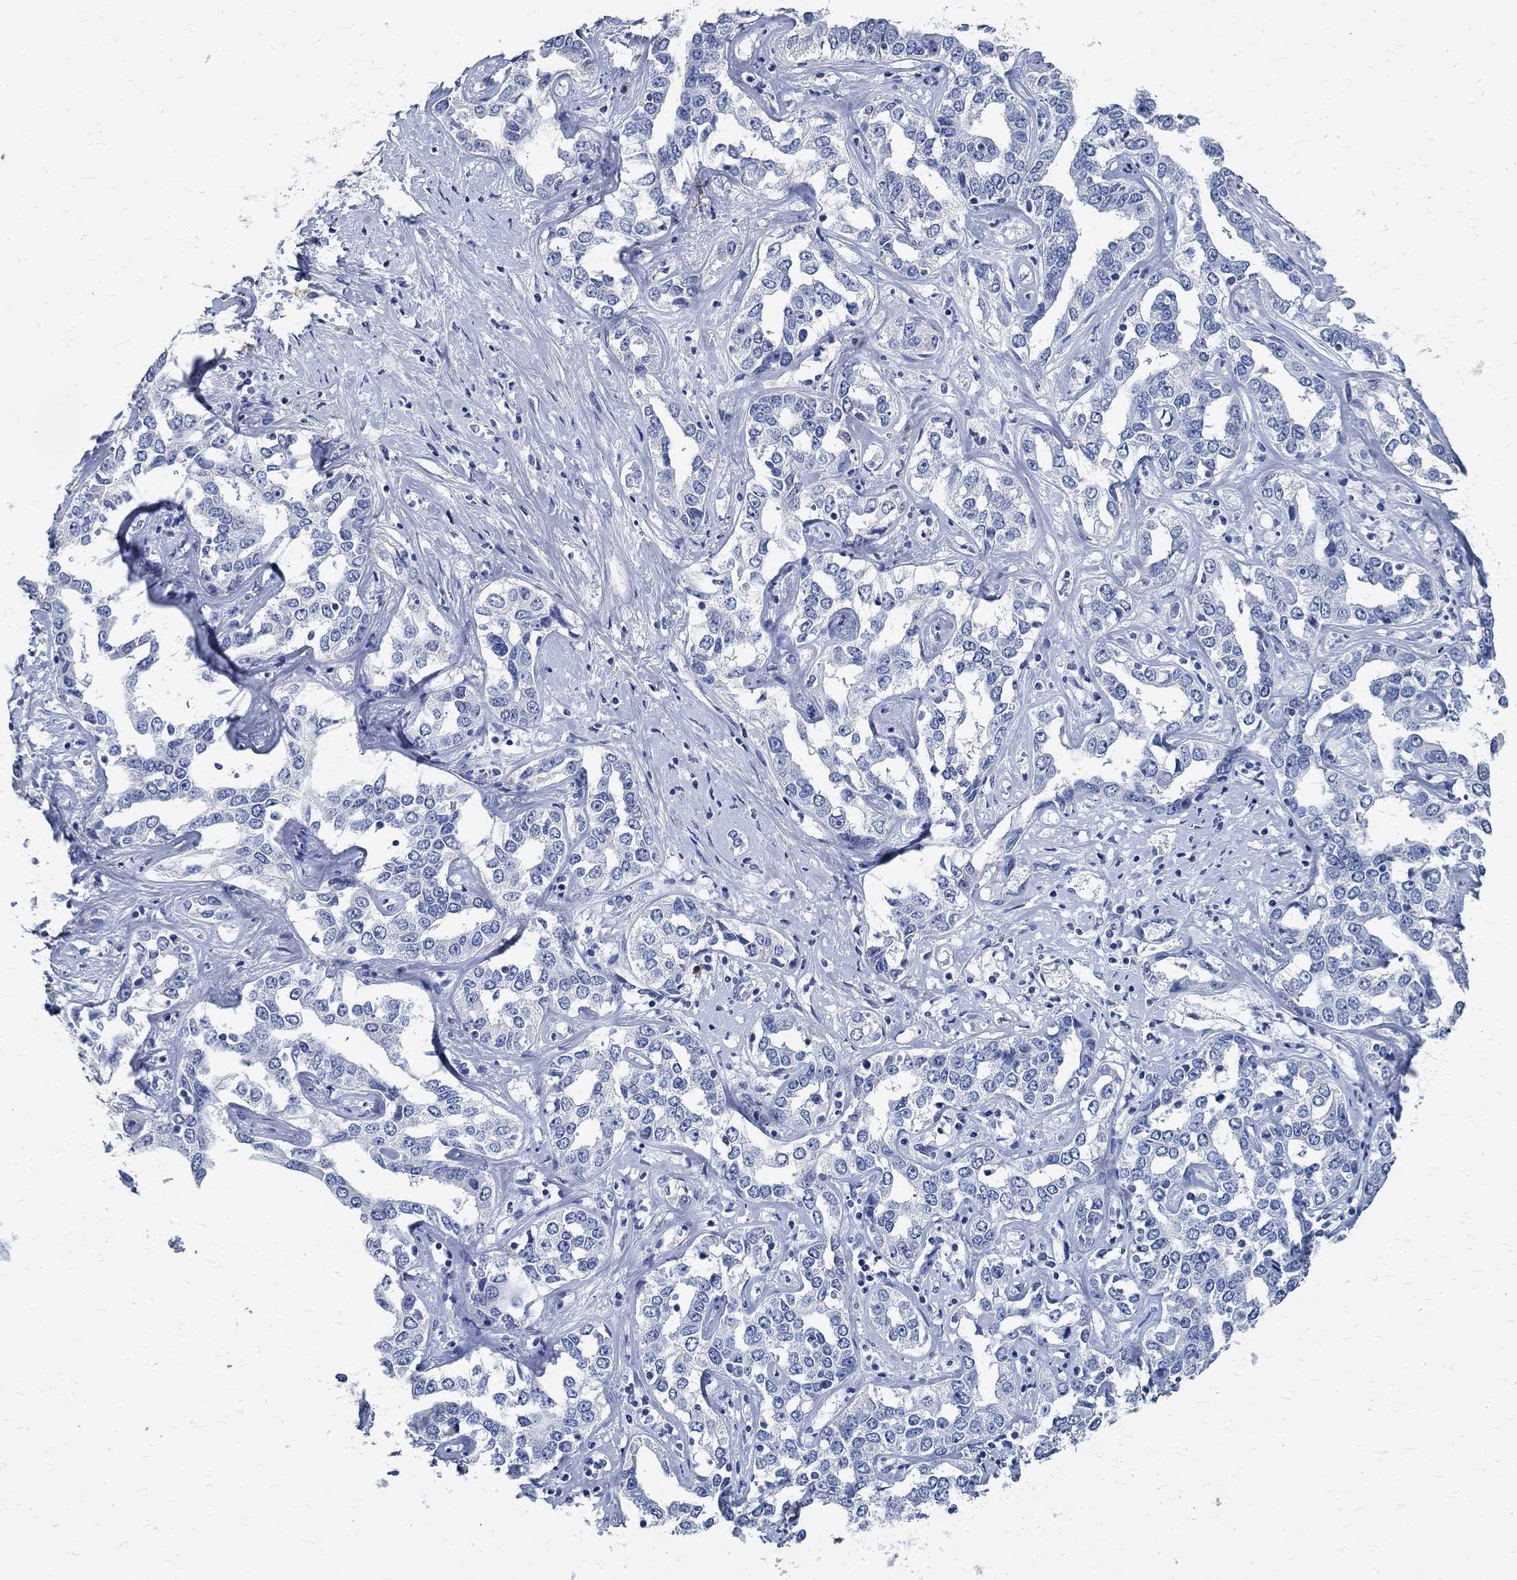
{"staining": {"intensity": "negative", "quantity": "none", "location": "none"}, "tissue": "liver cancer", "cell_type": "Tumor cells", "image_type": "cancer", "snomed": [{"axis": "morphology", "description": "Cholangiocarcinoma"}, {"axis": "topography", "description": "Liver"}], "caption": "Immunohistochemical staining of liver cancer (cholangiocarcinoma) shows no significant expression in tumor cells.", "gene": "PRX", "patient": {"sex": "male", "age": 59}}